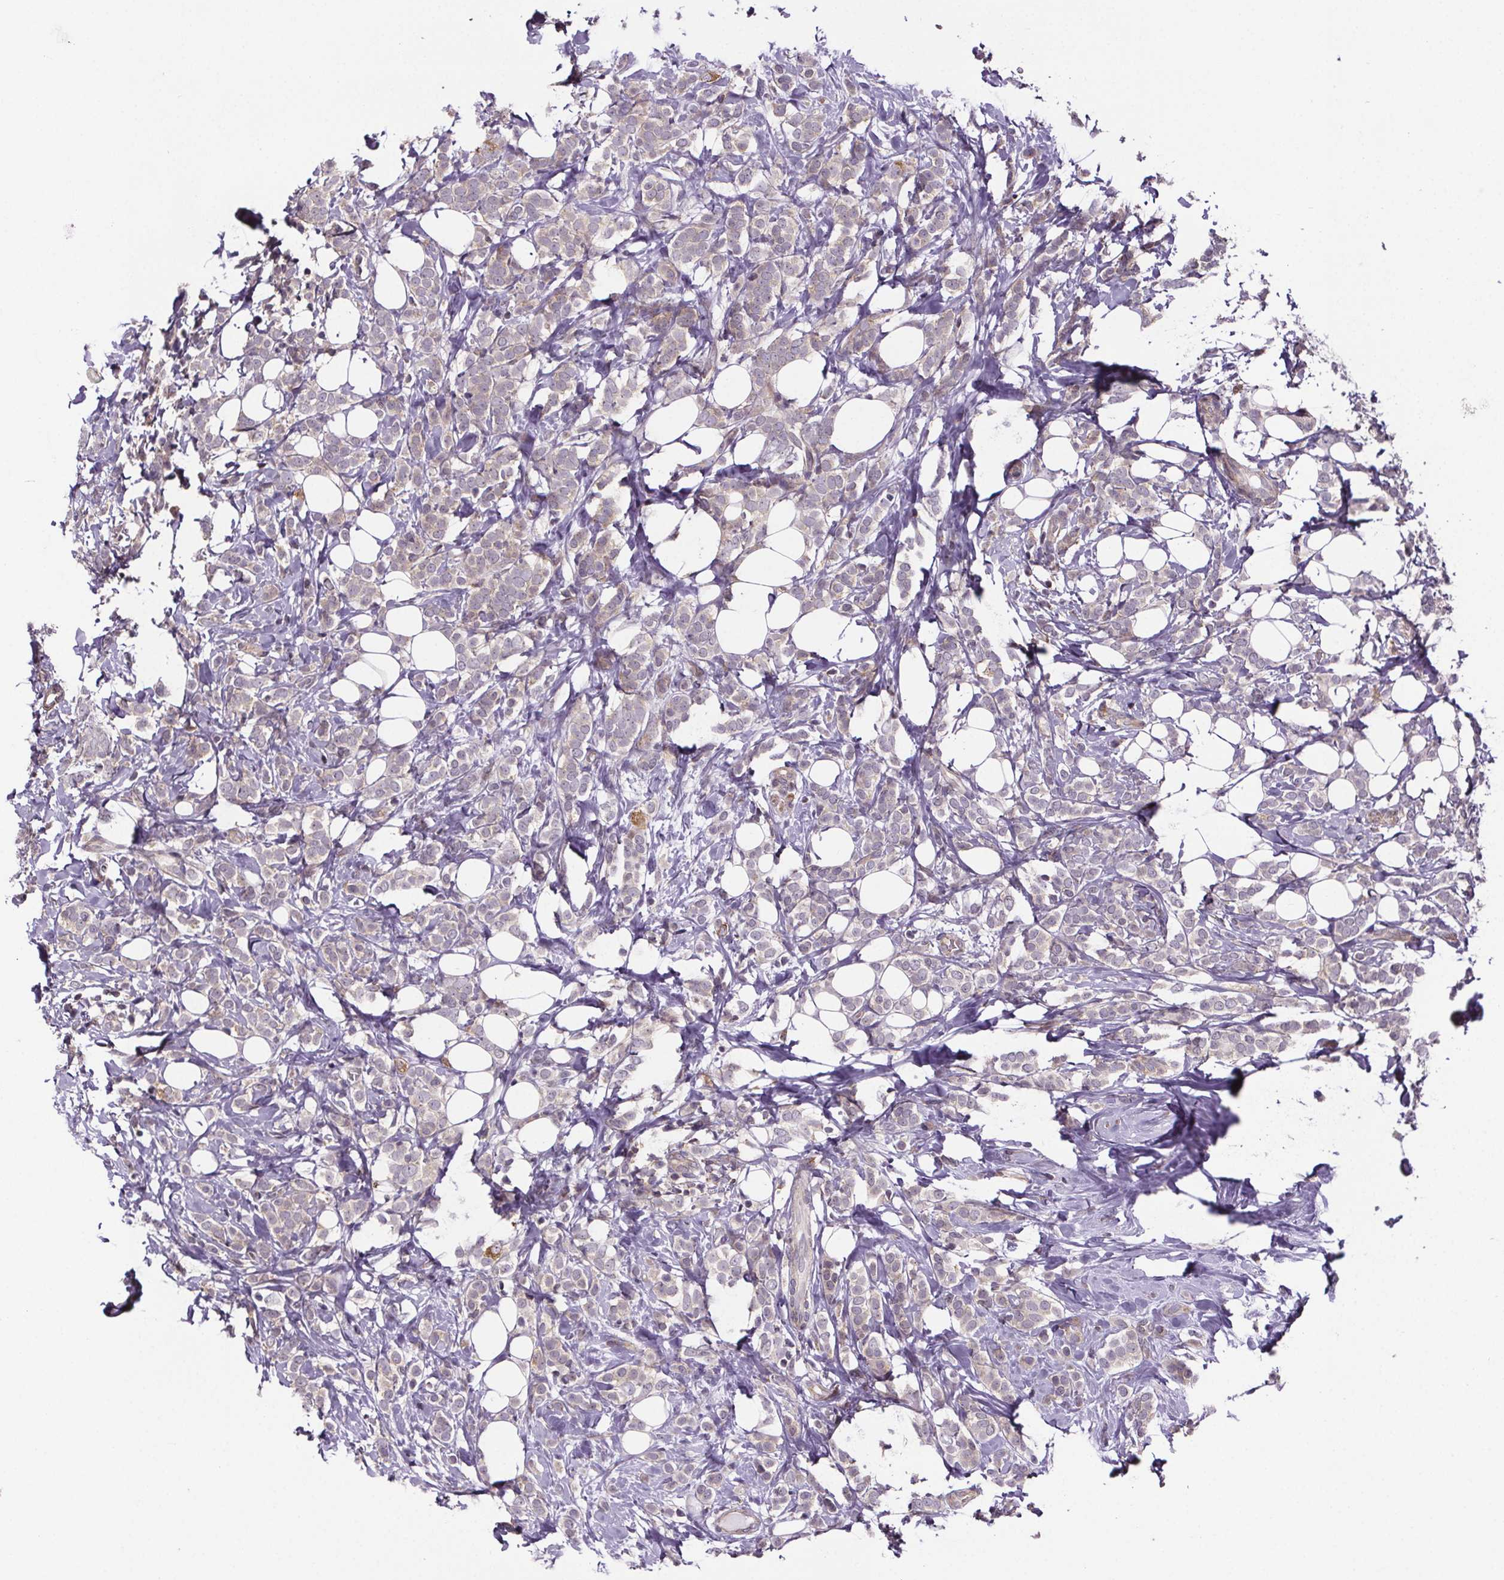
{"staining": {"intensity": "negative", "quantity": "none", "location": "none"}, "tissue": "breast cancer", "cell_type": "Tumor cells", "image_type": "cancer", "snomed": [{"axis": "morphology", "description": "Lobular carcinoma"}, {"axis": "topography", "description": "Breast"}], "caption": "IHC photomicrograph of breast cancer stained for a protein (brown), which demonstrates no positivity in tumor cells.", "gene": "TTC12", "patient": {"sex": "female", "age": 49}}